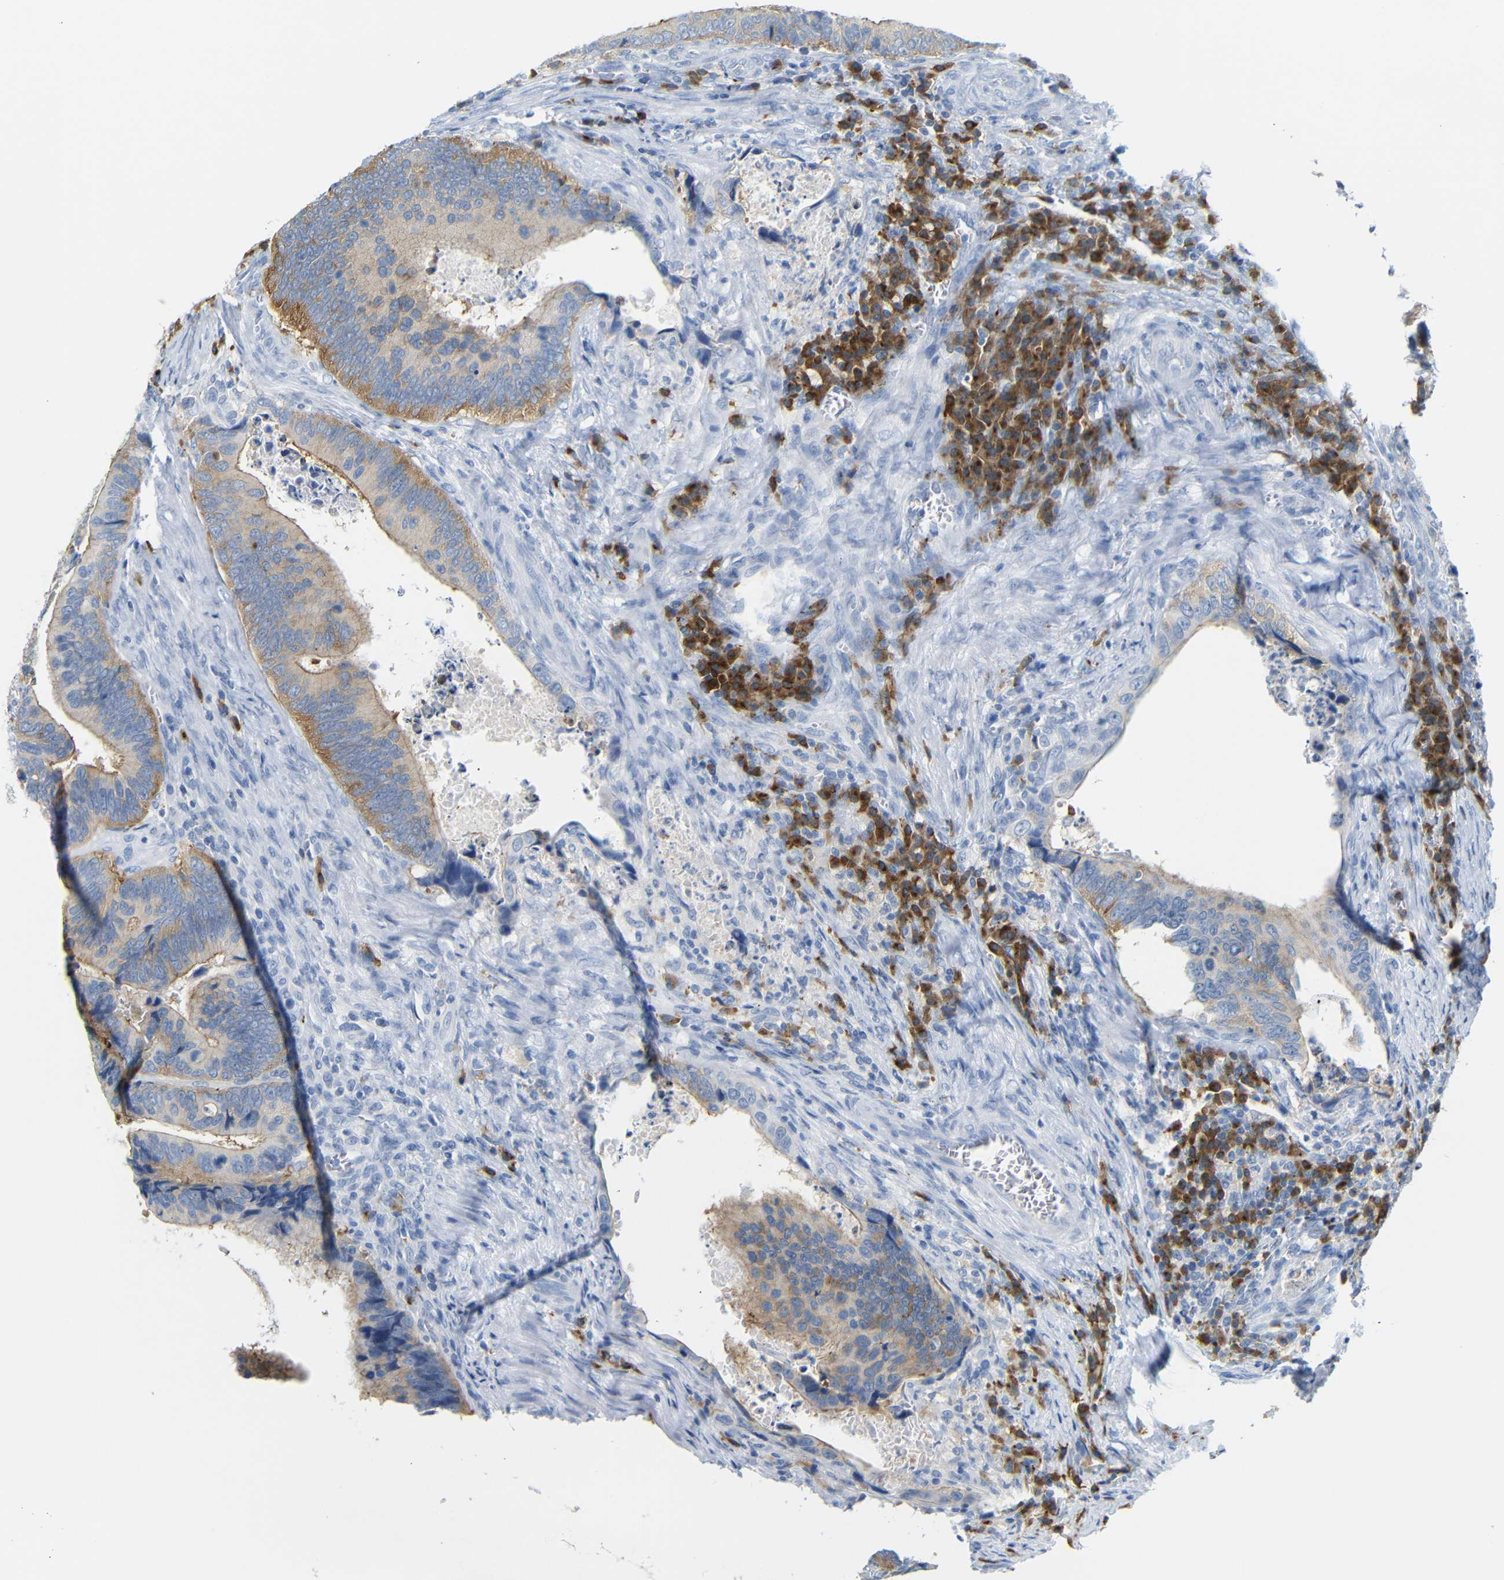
{"staining": {"intensity": "moderate", "quantity": "25%-75%", "location": "cytoplasmic/membranous"}, "tissue": "colorectal cancer", "cell_type": "Tumor cells", "image_type": "cancer", "snomed": [{"axis": "morphology", "description": "Inflammation, NOS"}, {"axis": "morphology", "description": "Adenocarcinoma, NOS"}, {"axis": "topography", "description": "Colon"}], "caption": "Adenocarcinoma (colorectal) tissue displays moderate cytoplasmic/membranous staining in about 25%-75% of tumor cells", "gene": "FCRL1", "patient": {"sex": "male", "age": 72}}